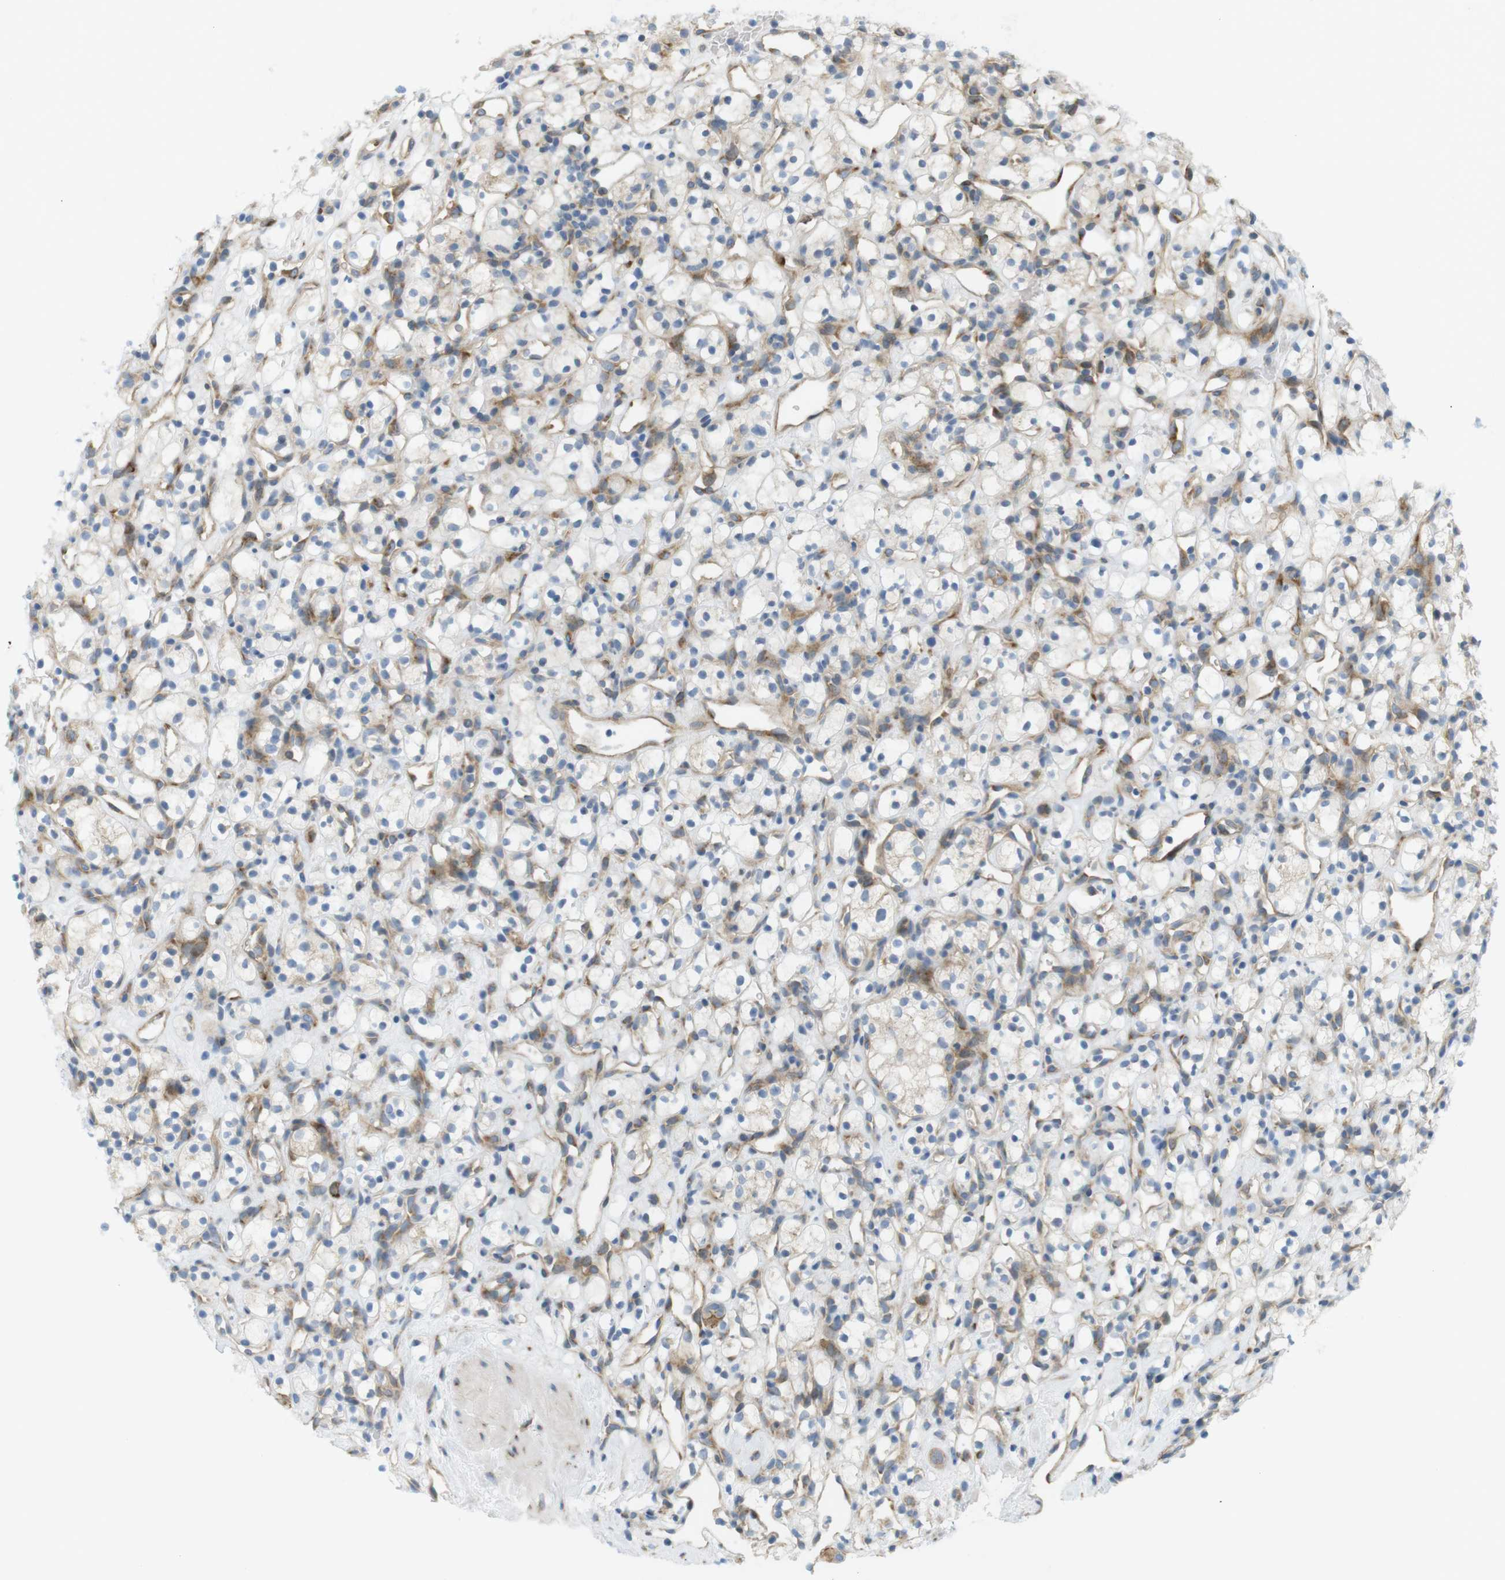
{"staining": {"intensity": "negative", "quantity": "none", "location": "none"}, "tissue": "renal cancer", "cell_type": "Tumor cells", "image_type": "cancer", "snomed": [{"axis": "morphology", "description": "Adenocarcinoma, NOS"}, {"axis": "topography", "description": "Kidney"}], "caption": "The image reveals no significant expression in tumor cells of renal adenocarcinoma.", "gene": "GJC3", "patient": {"sex": "female", "age": 60}}